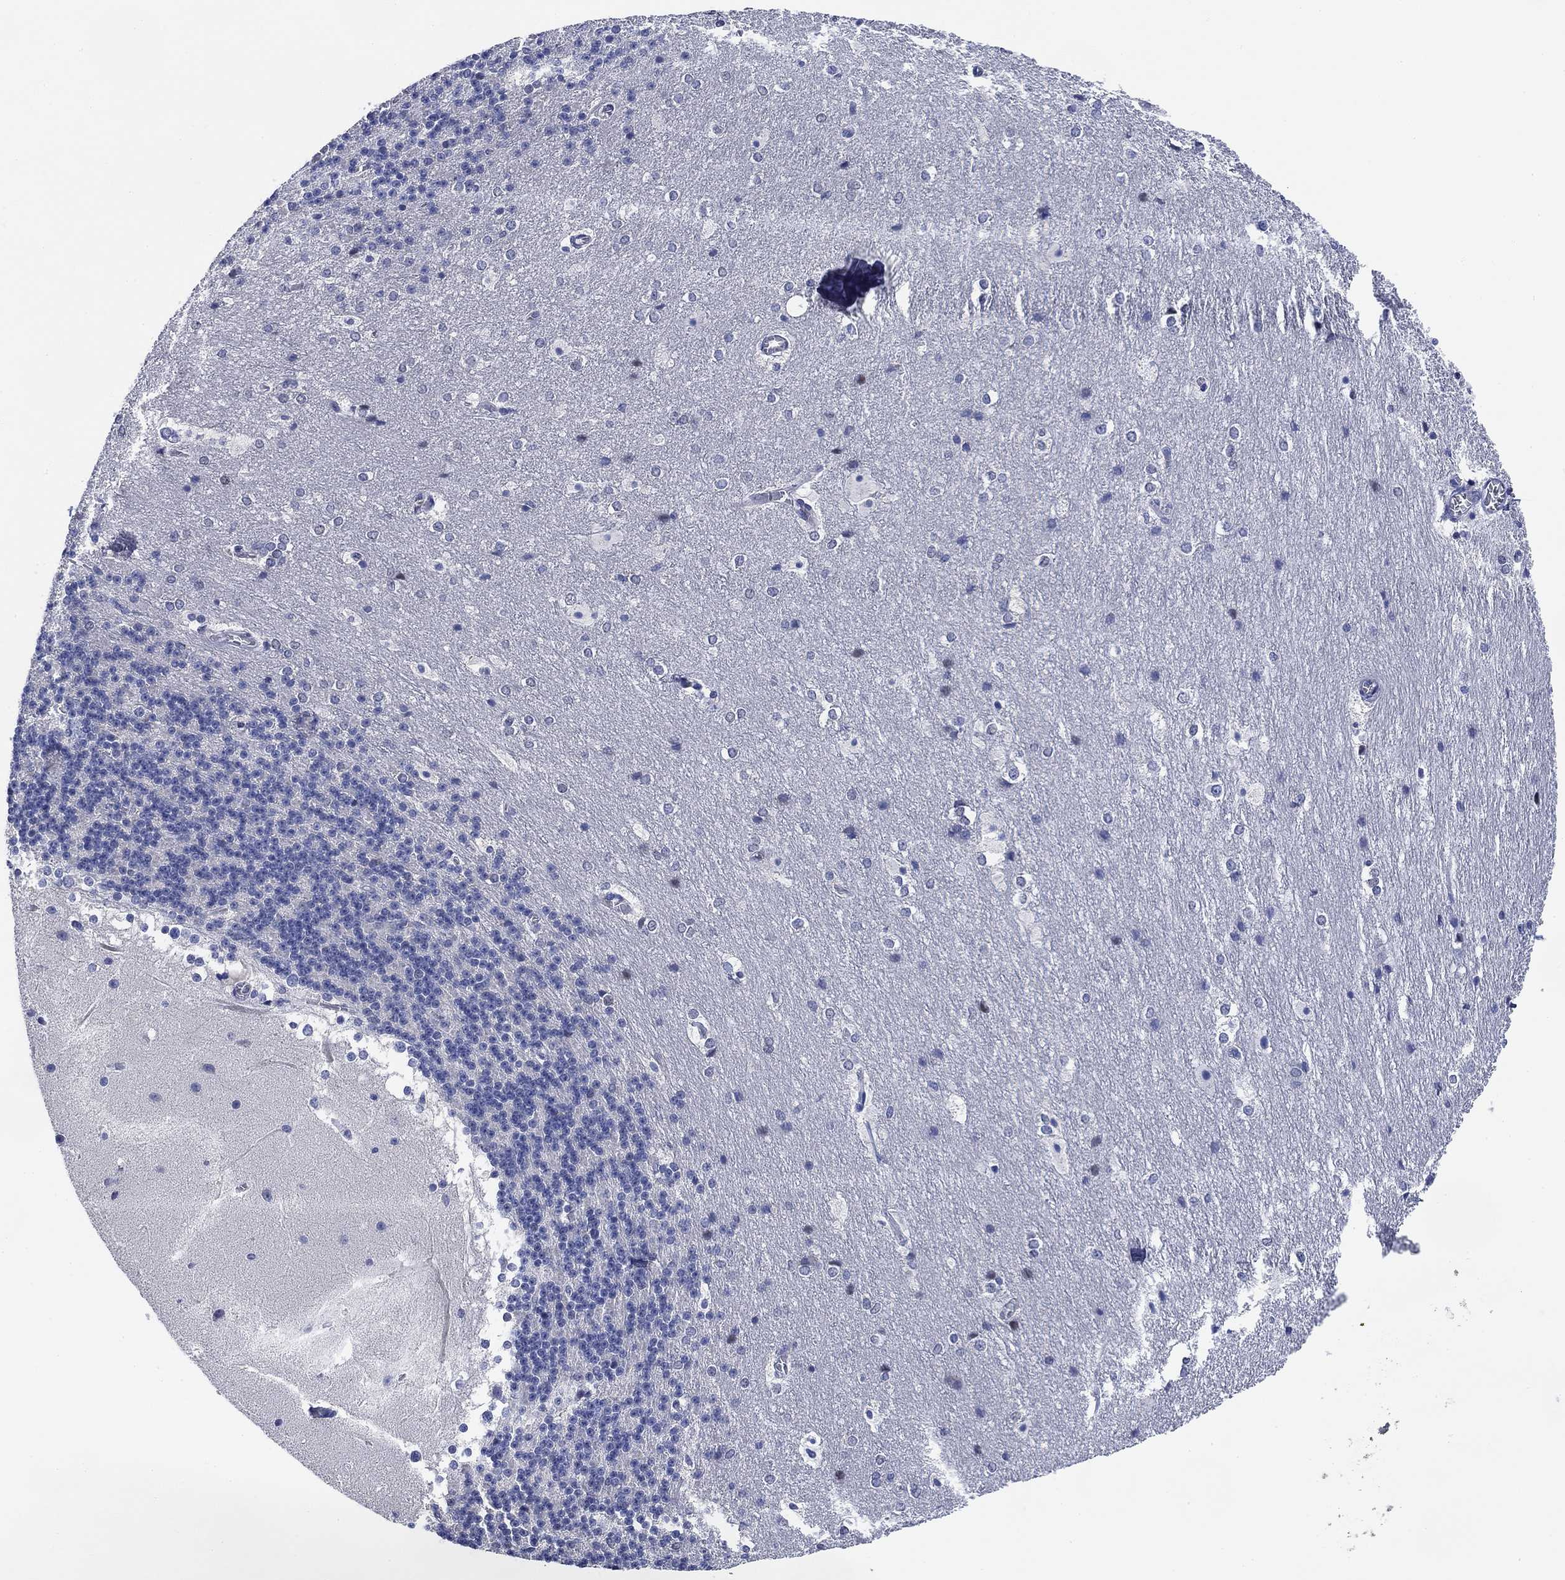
{"staining": {"intensity": "negative", "quantity": "none", "location": "none"}, "tissue": "cerebellum", "cell_type": "Cells in granular layer", "image_type": "normal", "snomed": [{"axis": "morphology", "description": "Normal tissue, NOS"}, {"axis": "topography", "description": "Cerebellum"}], "caption": "Immunohistochemical staining of unremarkable human cerebellum exhibits no significant positivity in cells in granular layer.", "gene": "DAZL", "patient": {"sex": "female", "age": 19}}